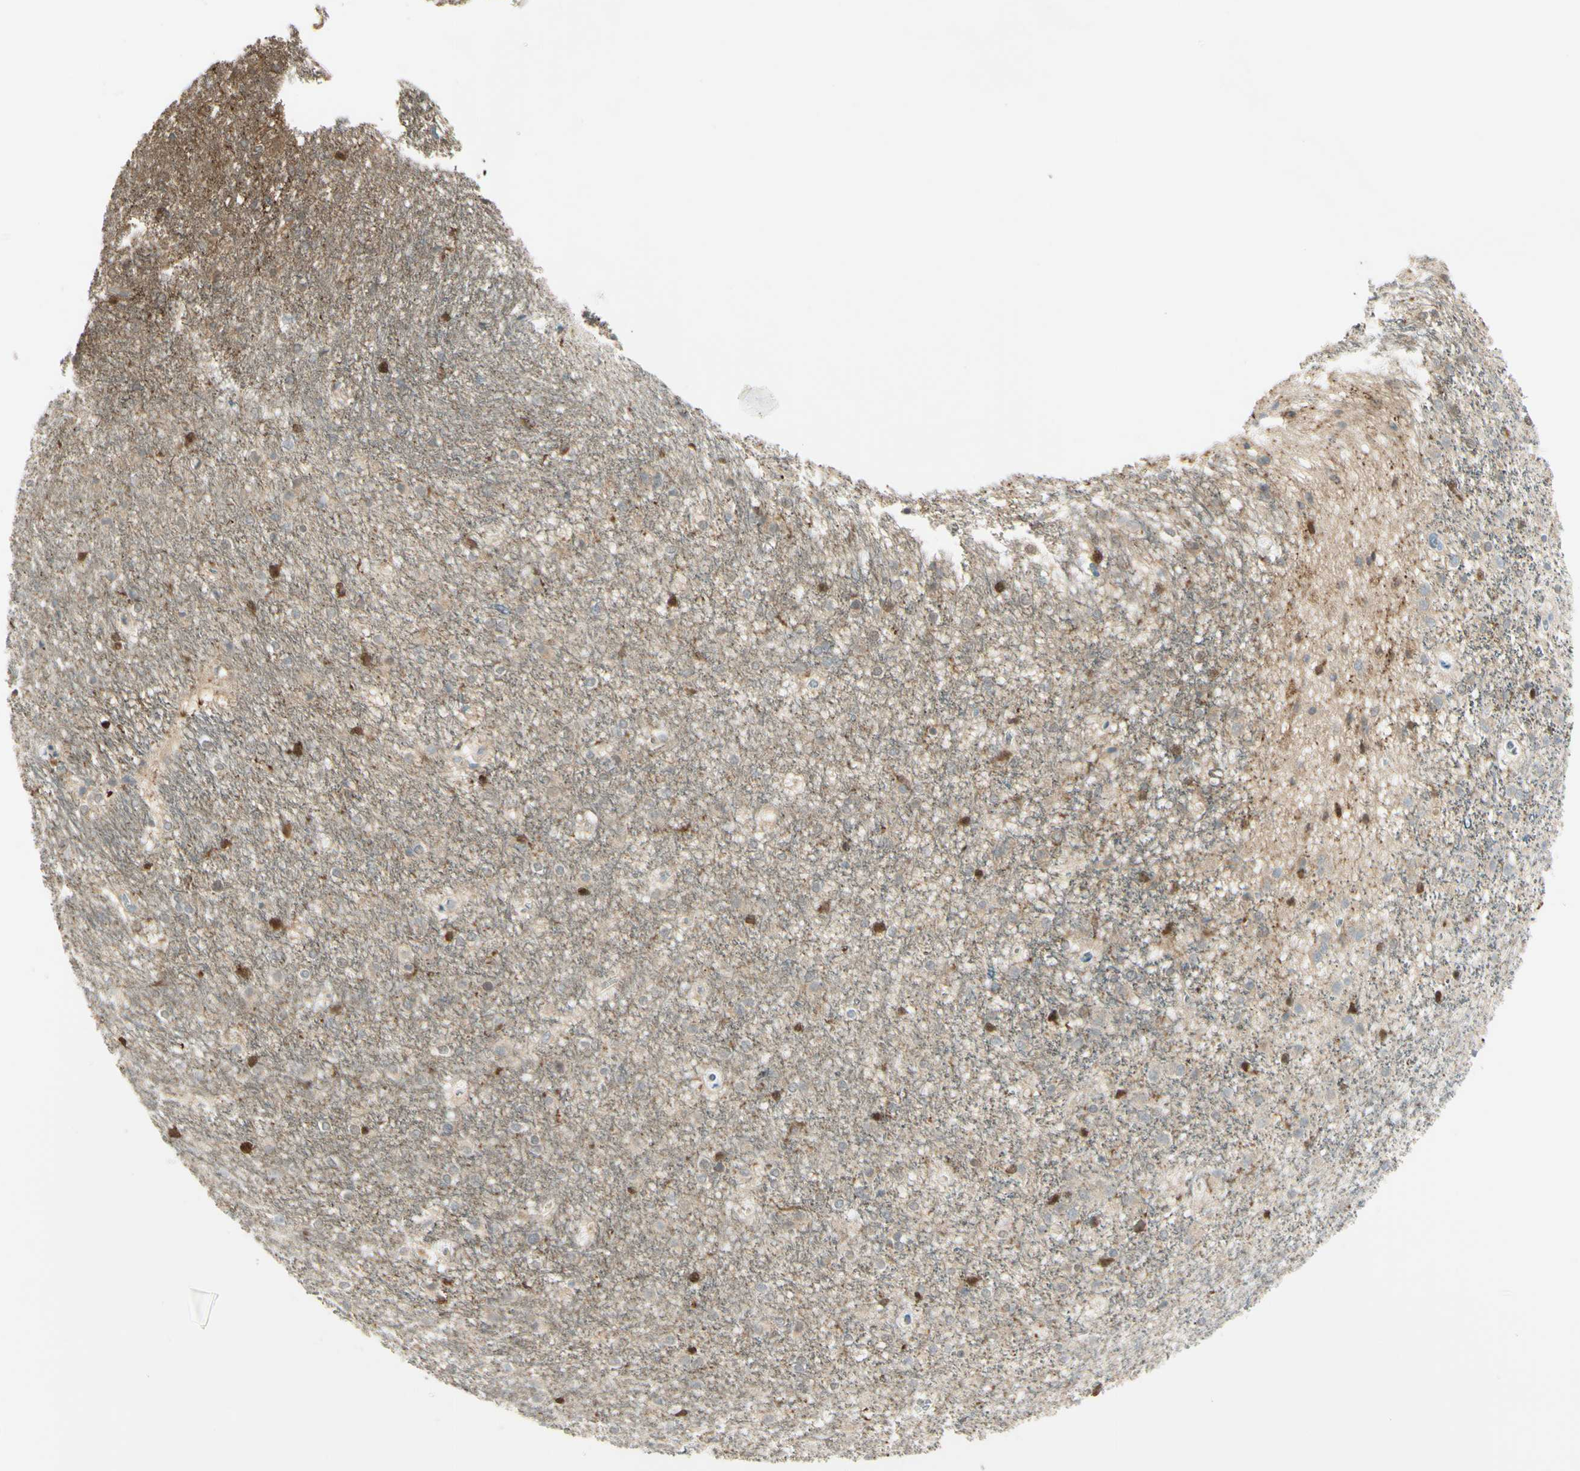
{"staining": {"intensity": "weak", "quantity": "25%-75%", "location": "cytoplasmic/membranous"}, "tissue": "caudate", "cell_type": "Glial cells", "image_type": "normal", "snomed": [{"axis": "morphology", "description": "Normal tissue, NOS"}, {"axis": "topography", "description": "Lateral ventricle wall"}], "caption": "Protein staining reveals weak cytoplasmic/membranous expression in about 25%-75% of glial cells in unremarkable caudate.", "gene": "CYRIB", "patient": {"sex": "female", "age": 19}}